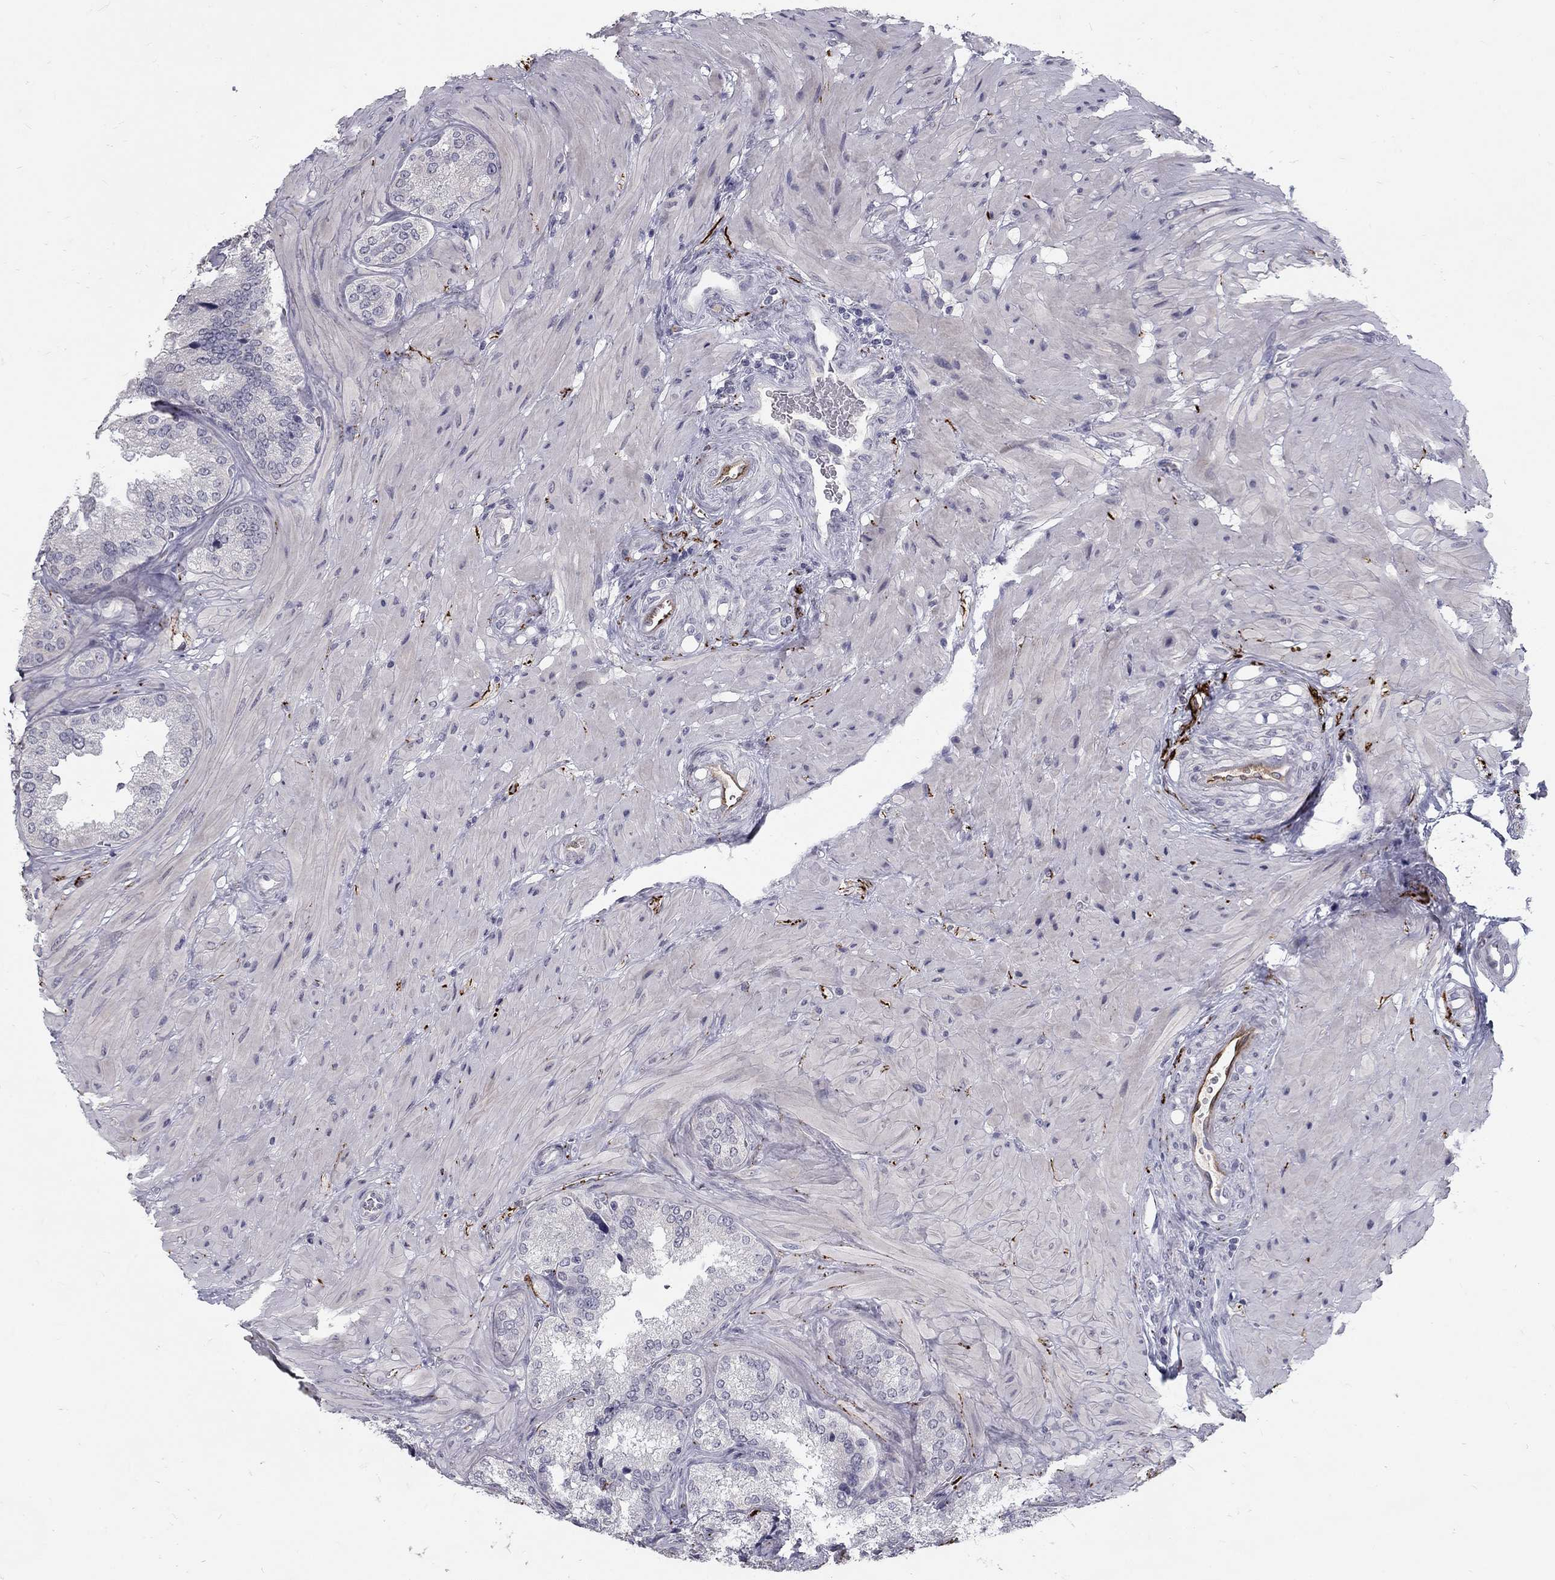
{"staining": {"intensity": "negative", "quantity": "none", "location": "none"}, "tissue": "seminal vesicle", "cell_type": "Glandular cells", "image_type": "normal", "snomed": [{"axis": "morphology", "description": "Normal tissue, NOS"}, {"axis": "topography", "description": "Seminal veicle"}], "caption": "Protein analysis of normal seminal vesicle demonstrates no significant positivity in glandular cells.", "gene": "NOS1", "patient": {"sex": "male", "age": 37}}